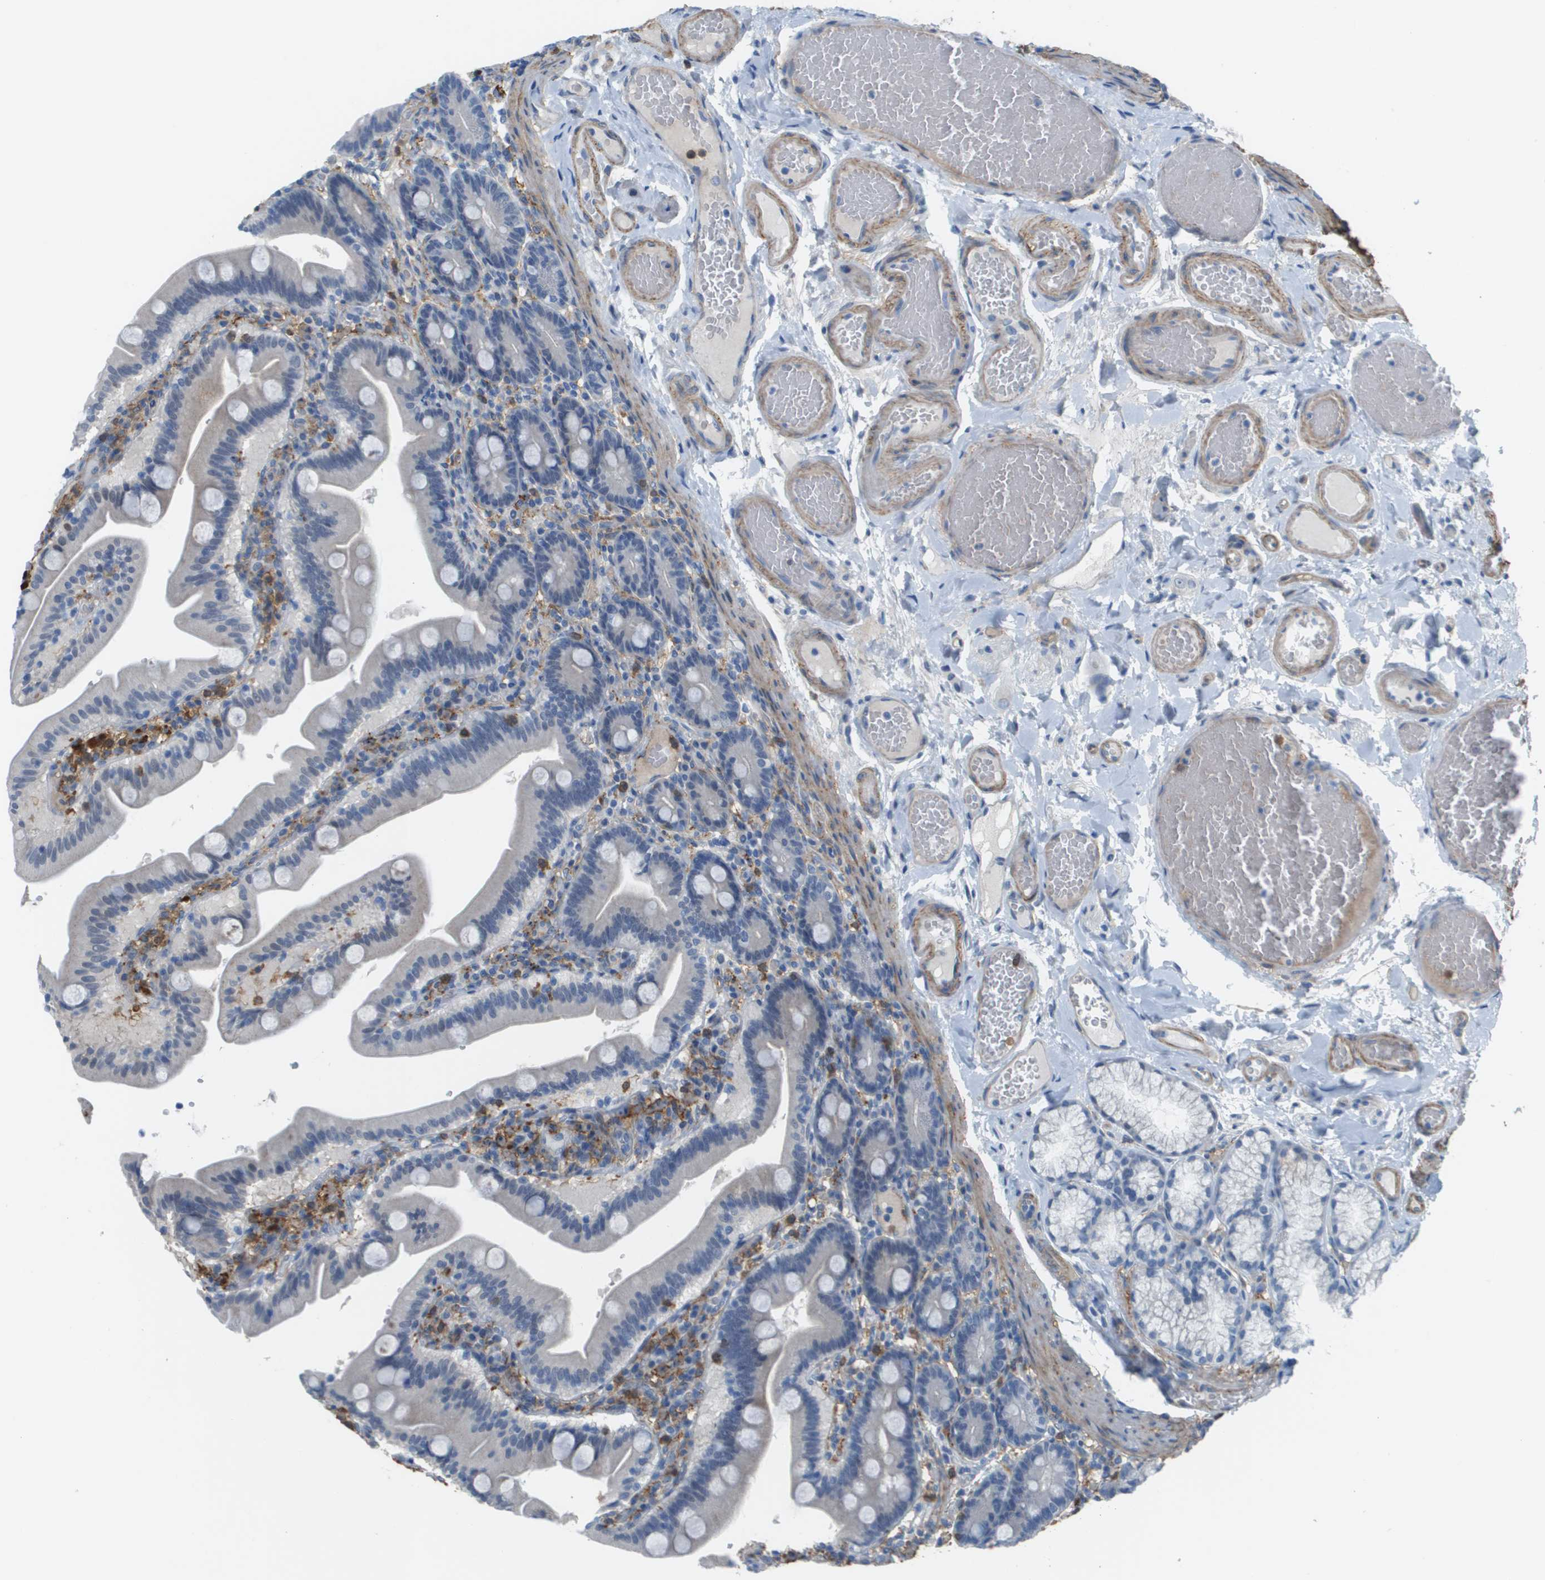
{"staining": {"intensity": "negative", "quantity": "none", "location": "none"}, "tissue": "duodenum", "cell_type": "Glandular cells", "image_type": "normal", "snomed": [{"axis": "morphology", "description": "Normal tissue, NOS"}, {"axis": "topography", "description": "Duodenum"}], "caption": "This is a image of immunohistochemistry (IHC) staining of normal duodenum, which shows no staining in glandular cells.", "gene": "ZBTB43", "patient": {"sex": "male", "age": 54}}